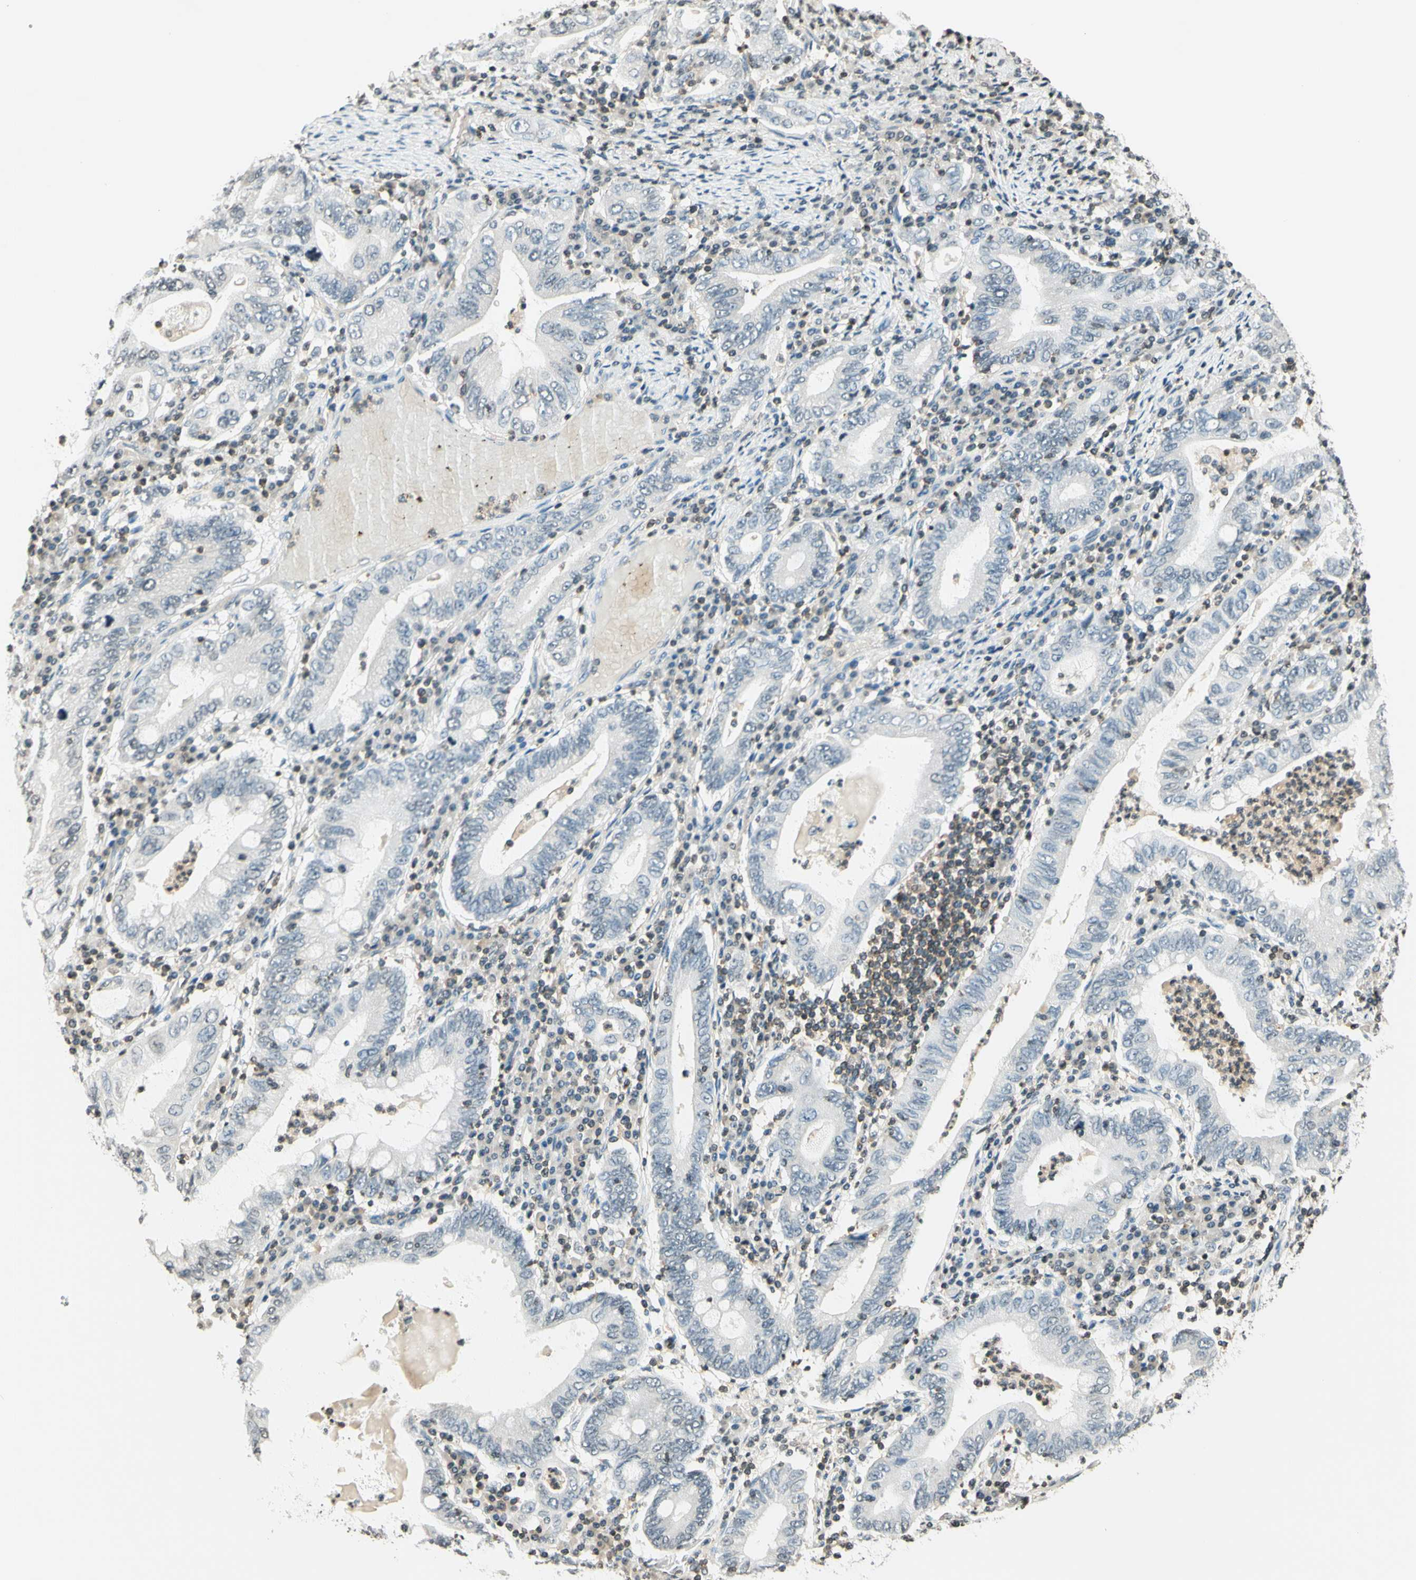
{"staining": {"intensity": "negative", "quantity": "none", "location": "none"}, "tissue": "stomach cancer", "cell_type": "Tumor cells", "image_type": "cancer", "snomed": [{"axis": "morphology", "description": "Normal tissue, NOS"}, {"axis": "morphology", "description": "Adenocarcinoma, NOS"}, {"axis": "topography", "description": "Esophagus"}, {"axis": "topography", "description": "Stomach, upper"}, {"axis": "topography", "description": "Peripheral nerve tissue"}], "caption": "DAB (3,3'-diaminobenzidine) immunohistochemical staining of human stomach cancer (adenocarcinoma) shows no significant positivity in tumor cells. The staining was performed using DAB to visualize the protein expression in brown, while the nuclei were stained in blue with hematoxylin (Magnification: 20x).", "gene": "WIPF1", "patient": {"sex": "male", "age": 62}}